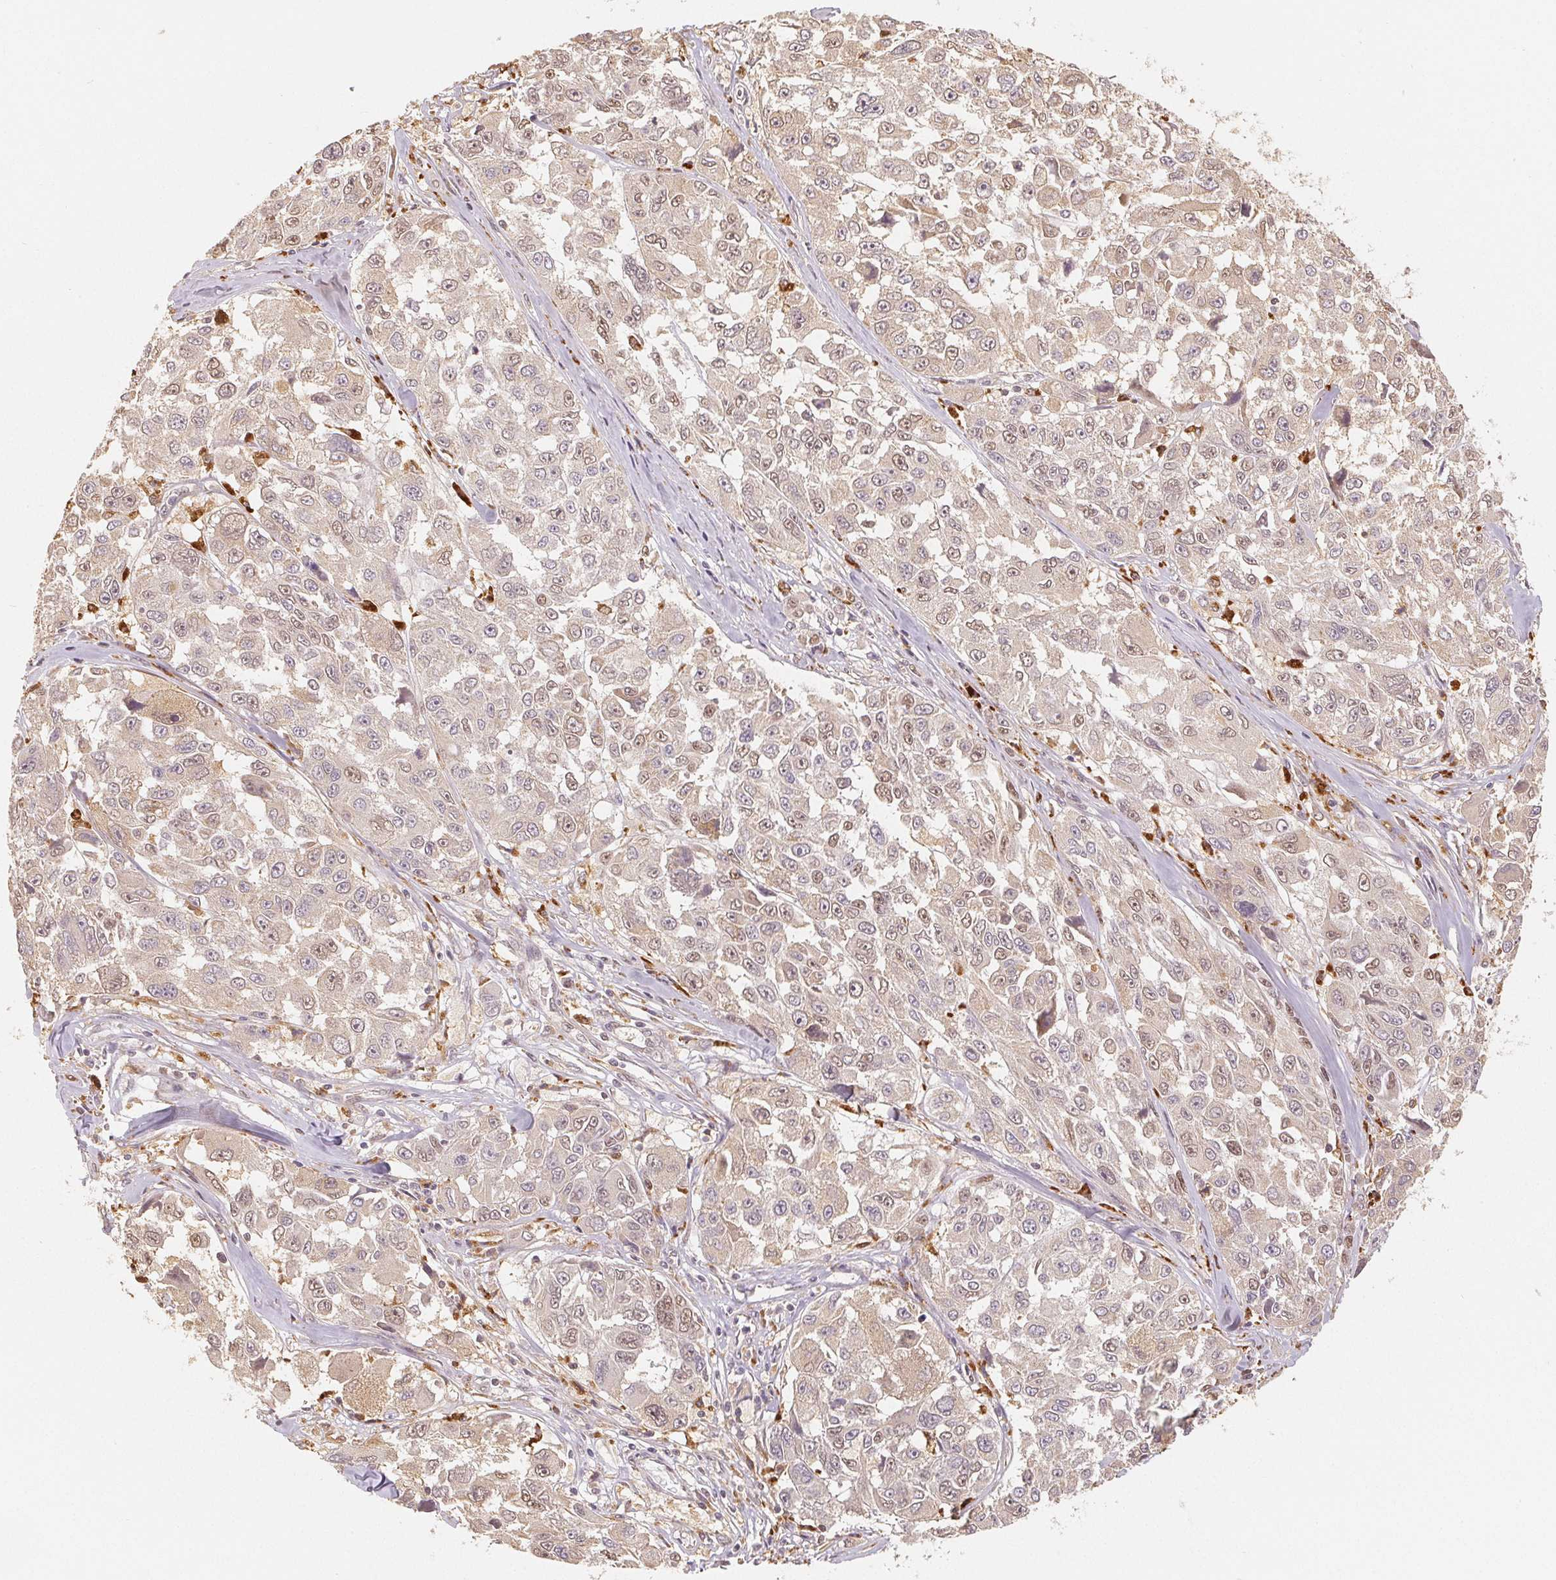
{"staining": {"intensity": "moderate", "quantity": "25%-75%", "location": "nuclear"}, "tissue": "melanoma", "cell_type": "Tumor cells", "image_type": "cancer", "snomed": [{"axis": "morphology", "description": "Malignant melanoma, NOS"}, {"axis": "topography", "description": "Skin"}], "caption": "Brown immunohistochemical staining in malignant melanoma displays moderate nuclear staining in about 25%-75% of tumor cells.", "gene": "GUSB", "patient": {"sex": "female", "age": 66}}